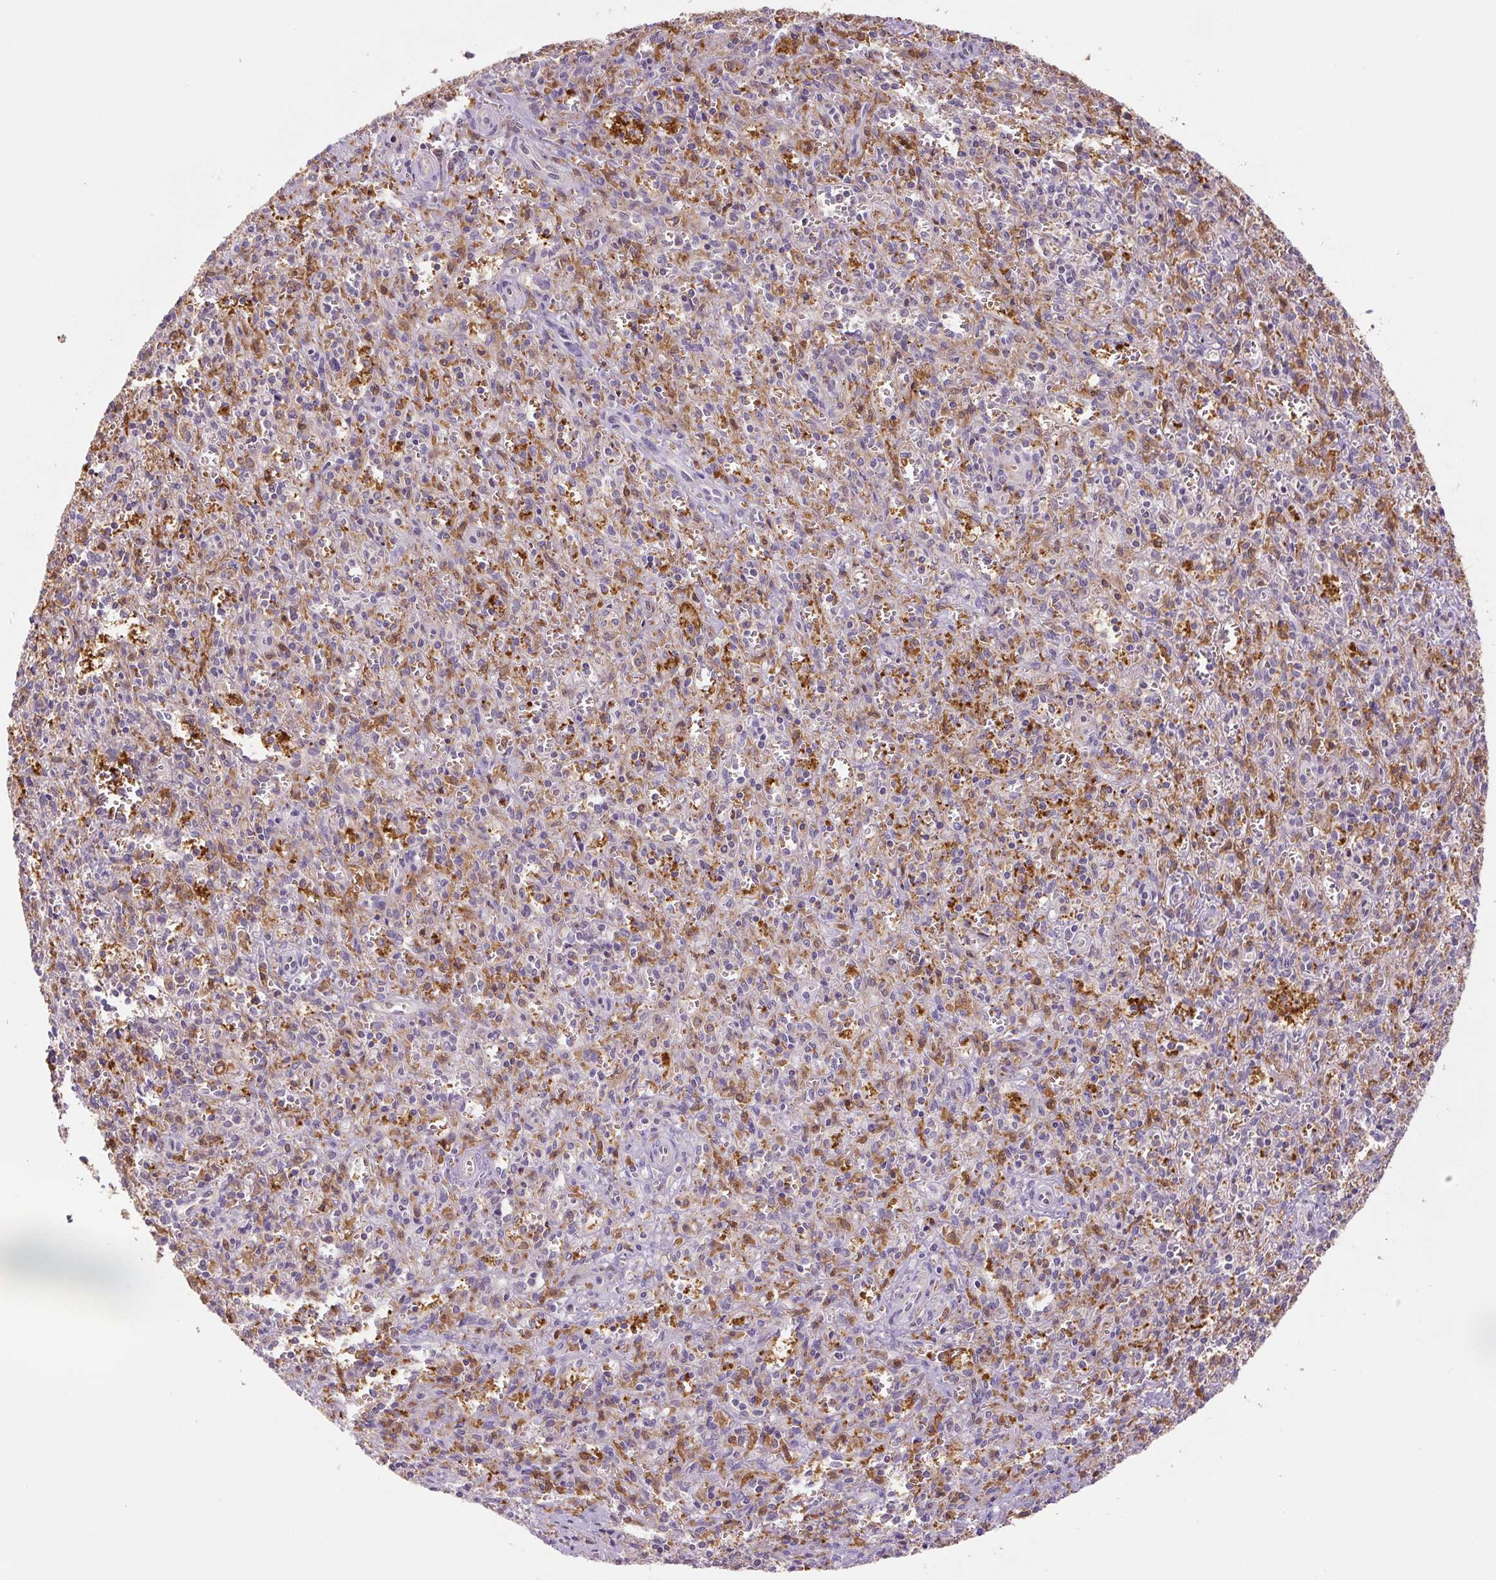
{"staining": {"intensity": "moderate", "quantity": "<25%", "location": "cytoplasmic/membranous"}, "tissue": "spleen", "cell_type": "Cells in red pulp", "image_type": "normal", "snomed": [{"axis": "morphology", "description": "Normal tissue, NOS"}, {"axis": "topography", "description": "Spleen"}], "caption": "Protein analysis of normal spleen displays moderate cytoplasmic/membranous staining in about <25% of cells in red pulp. (DAB (3,3'-diaminobenzidine) IHC with brightfield microscopy, high magnification).", "gene": "SPSB2", "patient": {"sex": "female", "age": 26}}